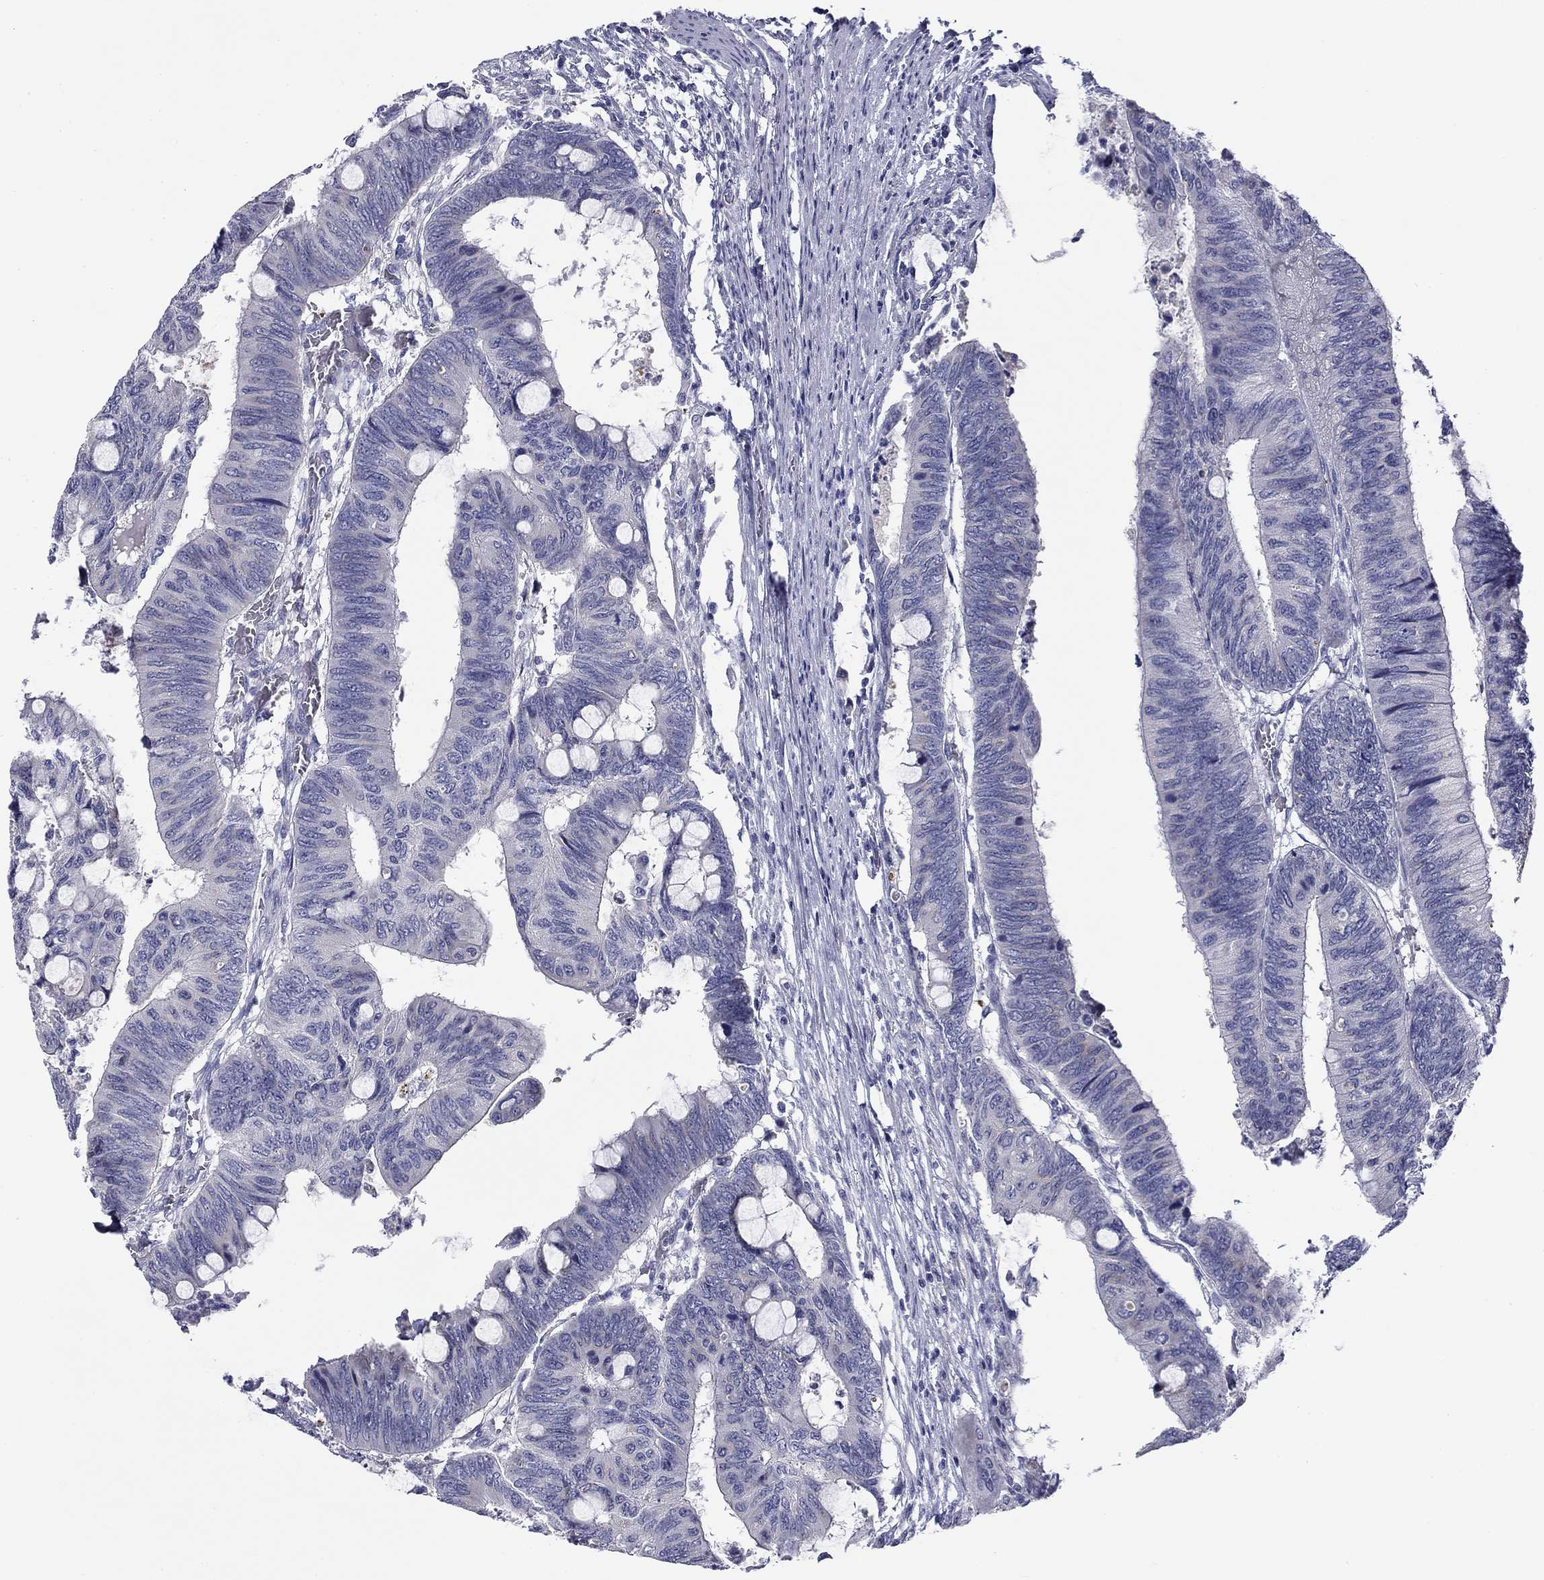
{"staining": {"intensity": "negative", "quantity": "none", "location": "none"}, "tissue": "colorectal cancer", "cell_type": "Tumor cells", "image_type": "cancer", "snomed": [{"axis": "morphology", "description": "Normal tissue, NOS"}, {"axis": "morphology", "description": "Adenocarcinoma, NOS"}, {"axis": "topography", "description": "Rectum"}, {"axis": "topography", "description": "Peripheral nerve tissue"}], "caption": "Tumor cells are negative for protein expression in human adenocarcinoma (colorectal). The staining was performed using DAB (3,3'-diaminobenzidine) to visualize the protein expression in brown, while the nuclei were stained in blue with hematoxylin (Magnification: 20x).", "gene": "SPATA7", "patient": {"sex": "male", "age": 92}}